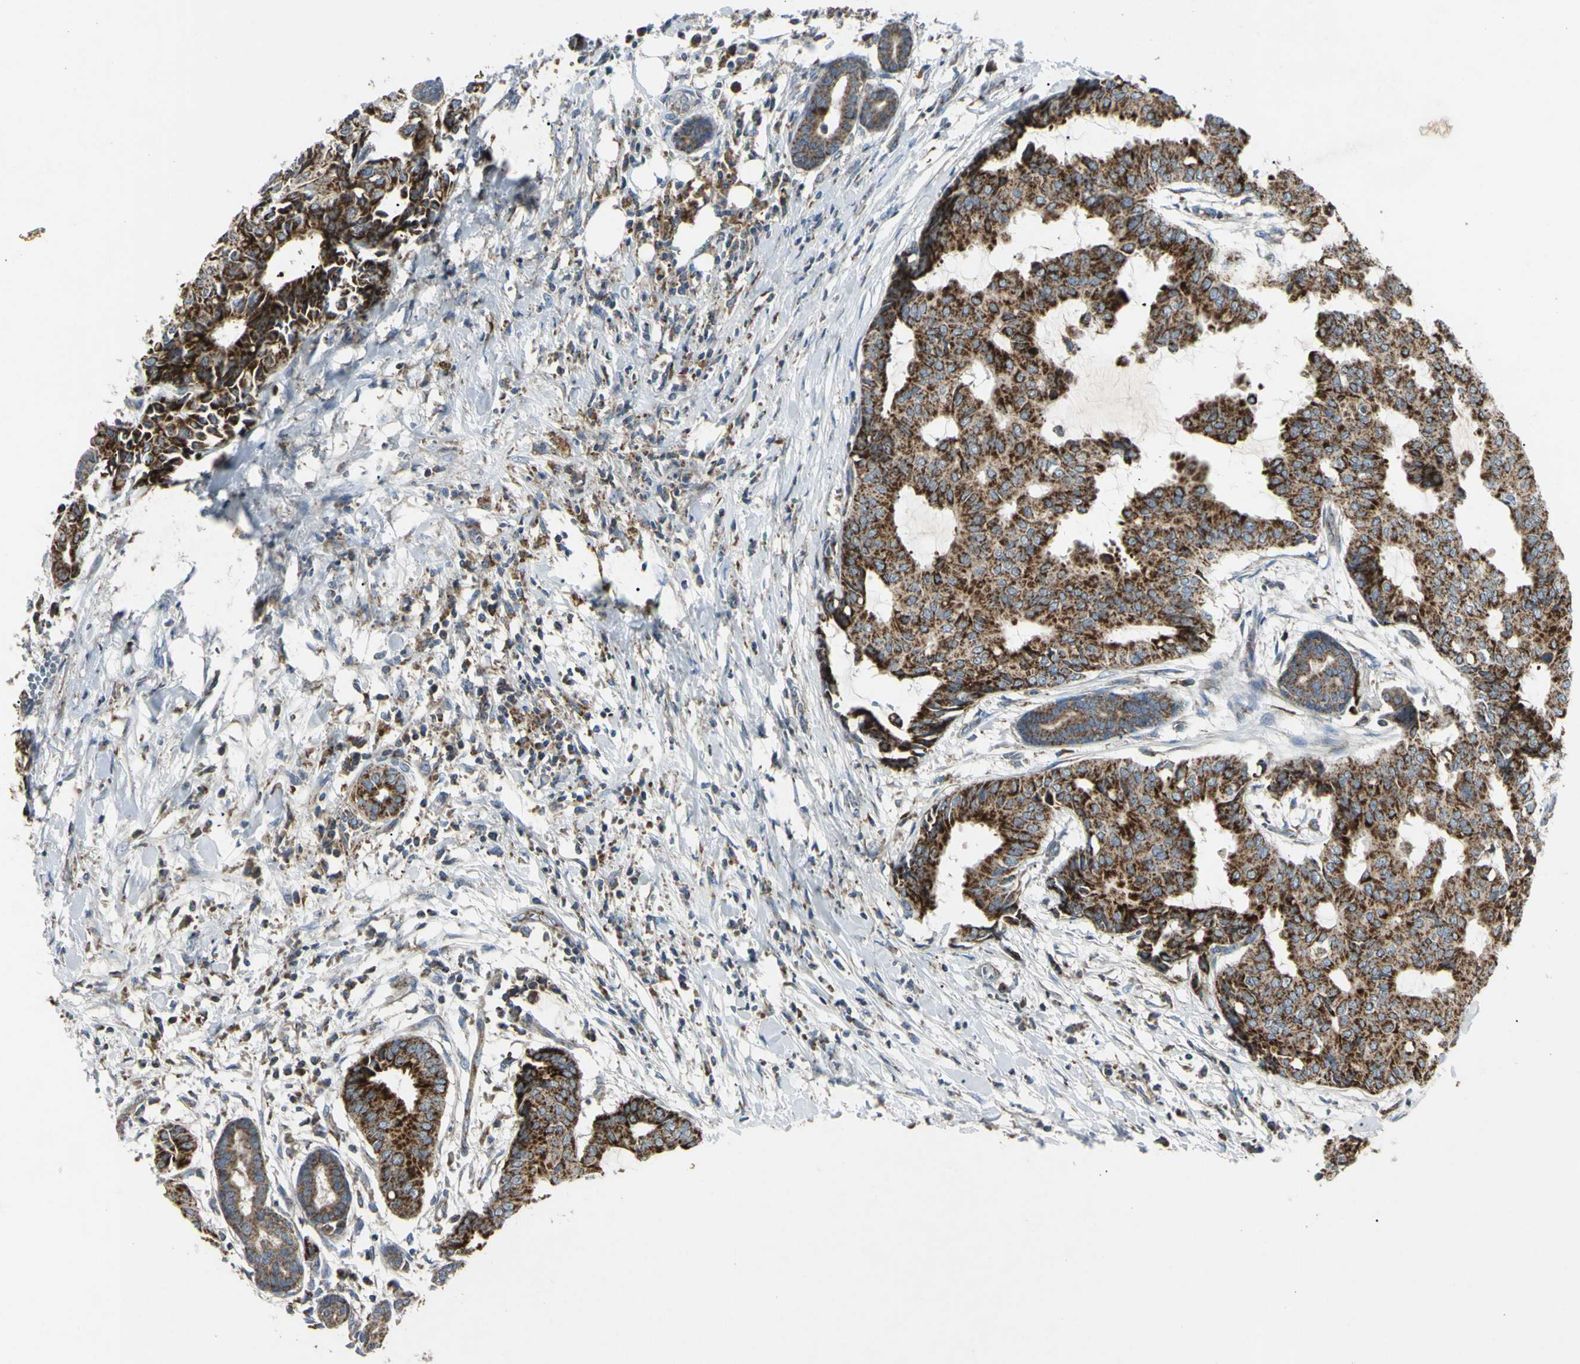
{"staining": {"intensity": "strong", "quantity": ">75%", "location": "cytoplasmic/membranous"}, "tissue": "head and neck cancer", "cell_type": "Tumor cells", "image_type": "cancer", "snomed": [{"axis": "morphology", "description": "Adenocarcinoma, NOS"}, {"axis": "topography", "description": "Salivary gland"}, {"axis": "topography", "description": "Head-Neck"}], "caption": "Protein analysis of head and neck cancer tissue demonstrates strong cytoplasmic/membranous positivity in approximately >75% of tumor cells.", "gene": "CYB5R1", "patient": {"sex": "female", "age": 59}}